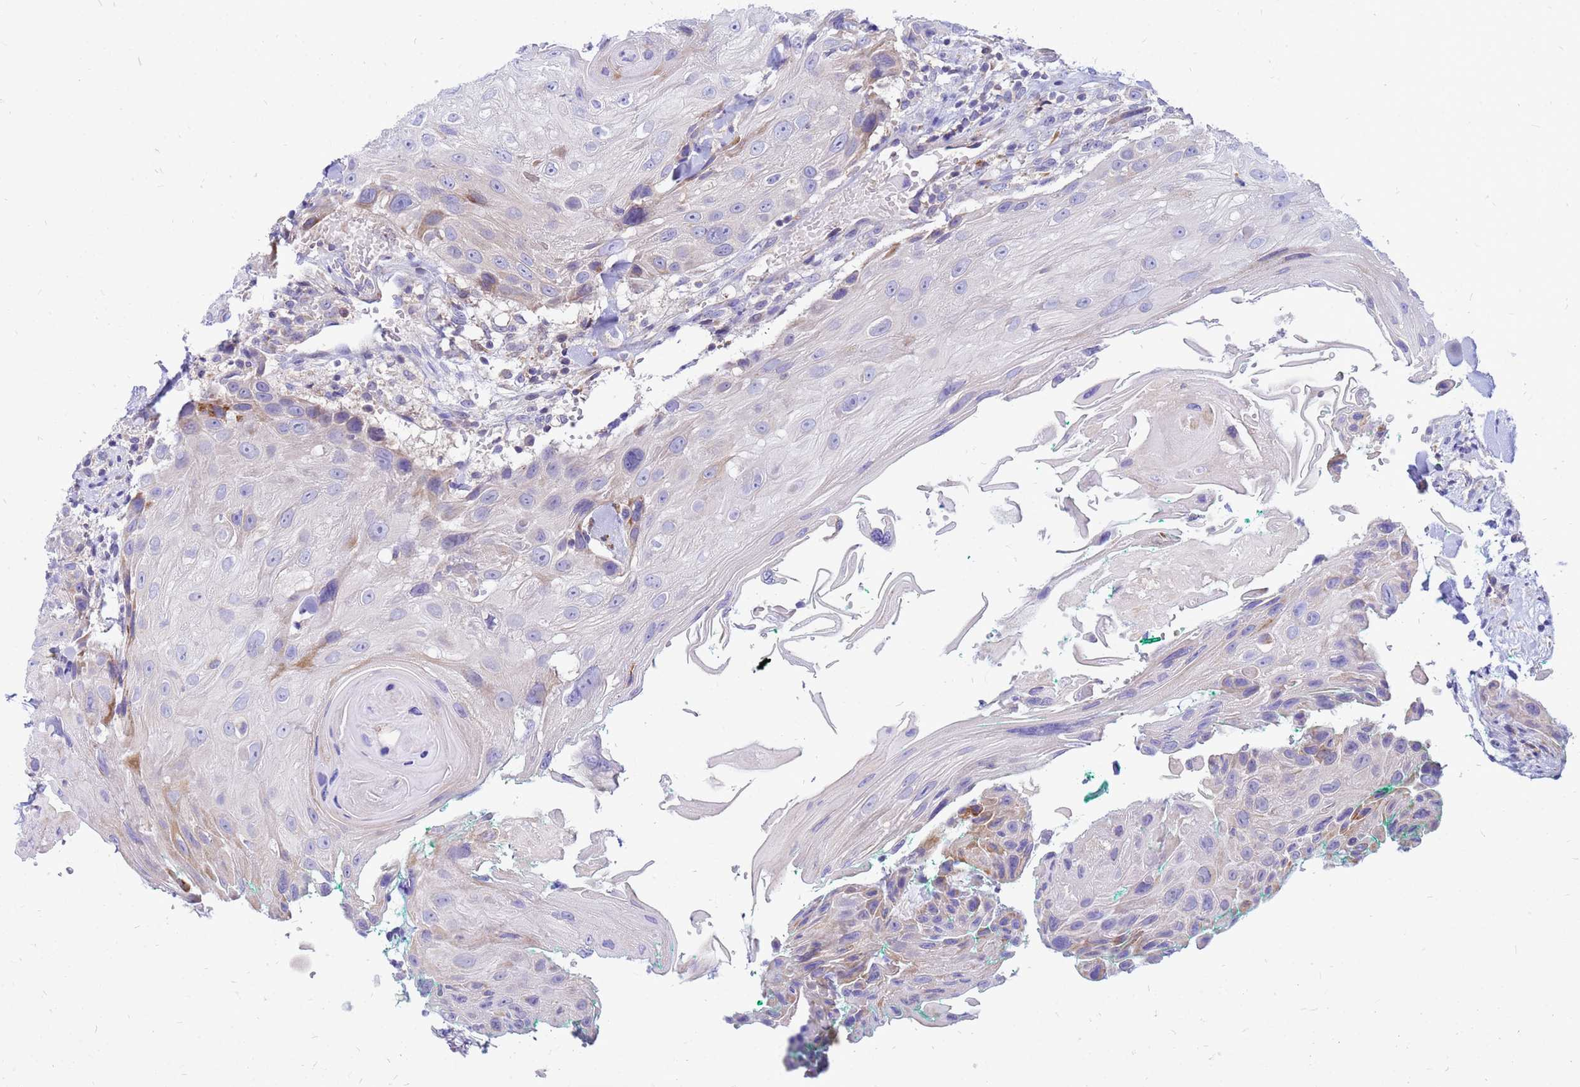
{"staining": {"intensity": "weak", "quantity": "<25%", "location": "cytoplasmic/membranous"}, "tissue": "head and neck cancer", "cell_type": "Tumor cells", "image_type": "cancer", "snomed": [{"axis": "morphology", "description": "Squamous cell carcinoma, NOS"}, {"axis": "topography", "description": "Head-Neck"}], "caption": "DAB (3,3'-diaminobenzidine) immunohistochemical staining of head and neck cancer demonstrates no significant staining in tumor cells. The staining is performed using DAB (3,3'-diaminobenzidine) brown chromogen with nuclei counter-stained in using hematoxylin.", "gene": "FHIP1A", "patient": {"sex": "male", "age": 81}}